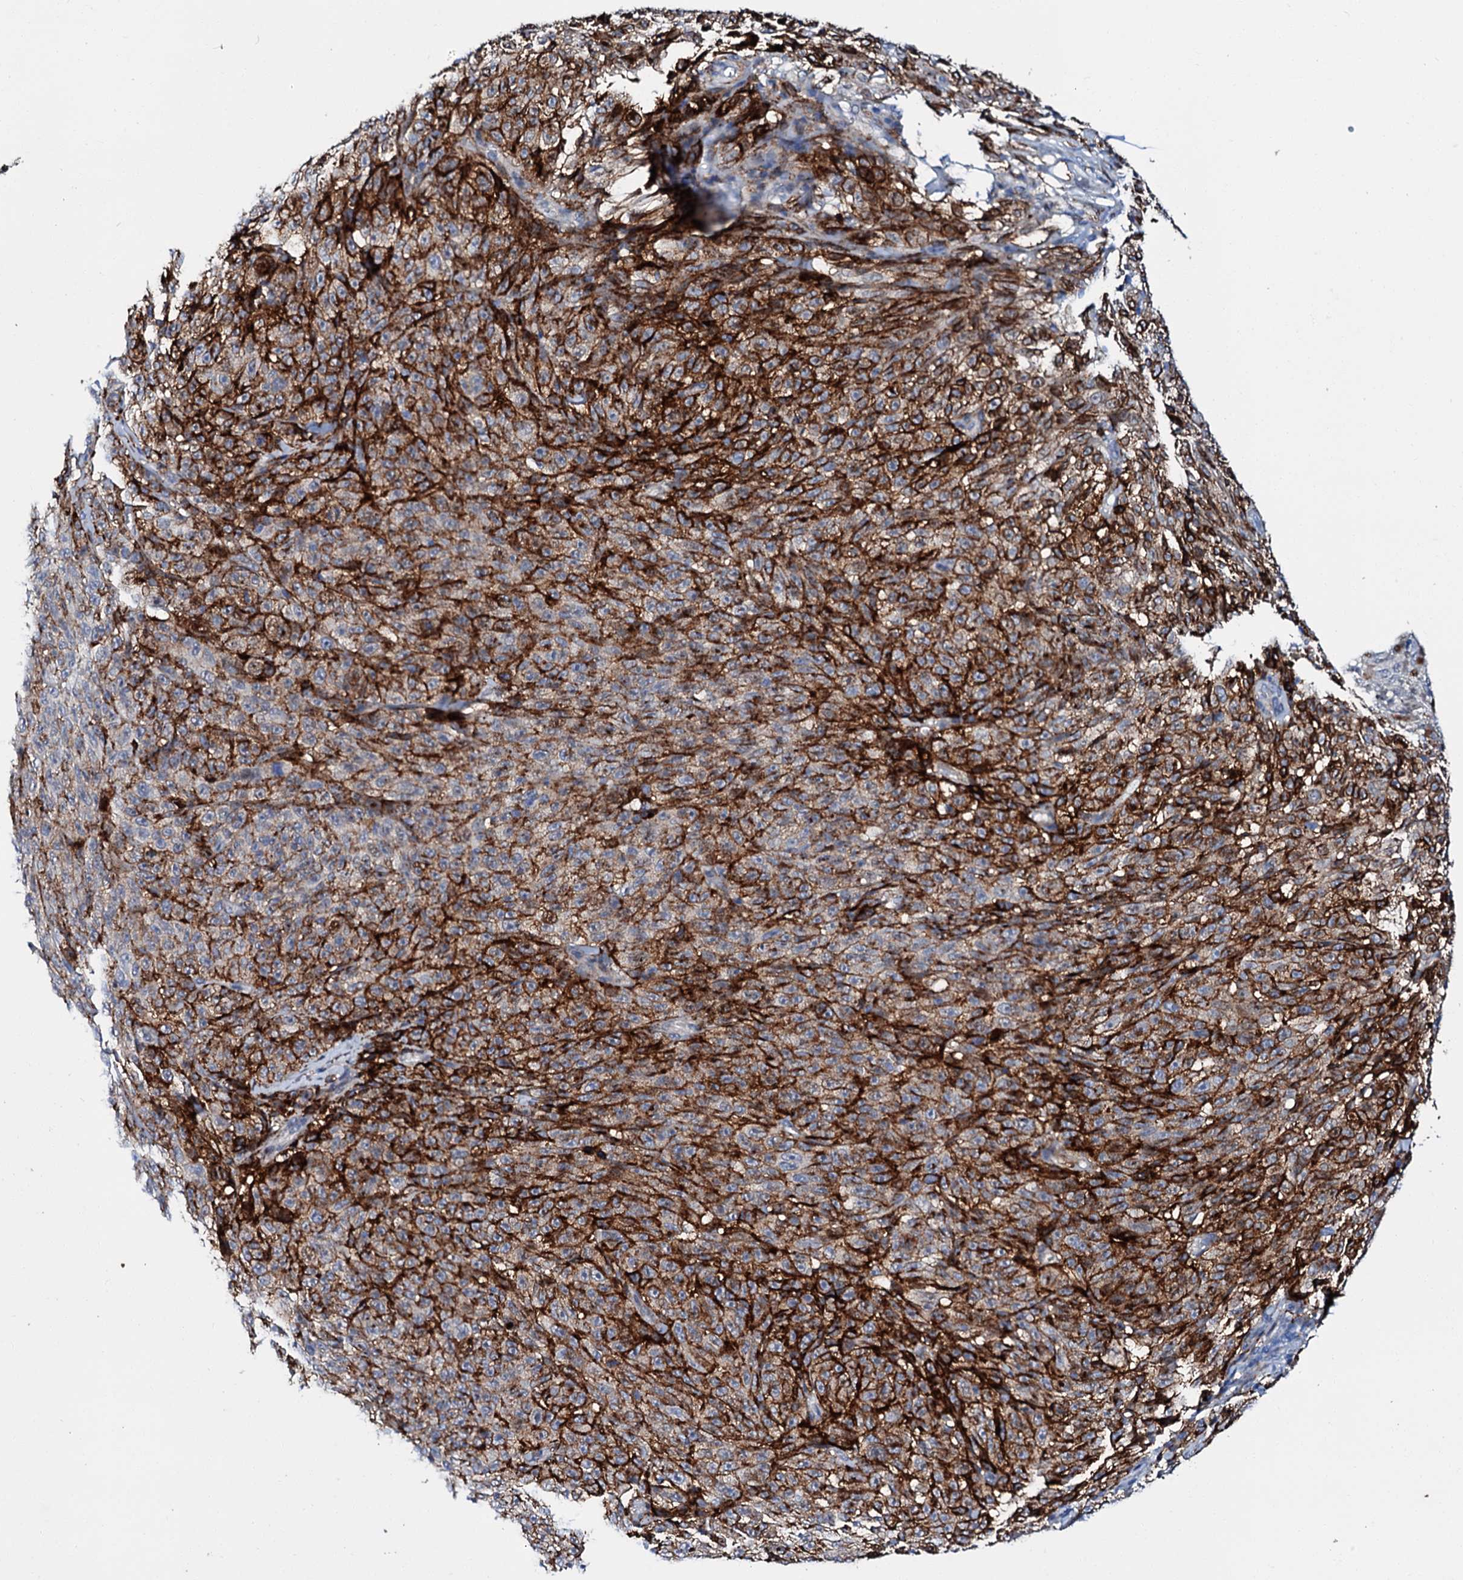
{"staining": {"intensity": "strong", "quantity": ">75%", "location": "cytoplasmic/membranous"}, "tissue": "melanoma", "cell_type": "Tumor cells", "image_type": "cancer", "snomed": [{"axis": "morphology", "description": "Malignant melanoma, NOS"}, {"axis": "topography", "description": "Skin"}], "caption": "IHC staining of melanoma, which reveals high levels of strong cytoplasmic/membranous expression in about >75% of tumor cells indicating strong cytoplasmic/membranous protein positivity. The staining was performed using DAB (brown) for protein detection and nuclei were counterstained in hematoxylin (blue).", "gene": "MED13L", "patient": {"sex": "female", "age": 82}}